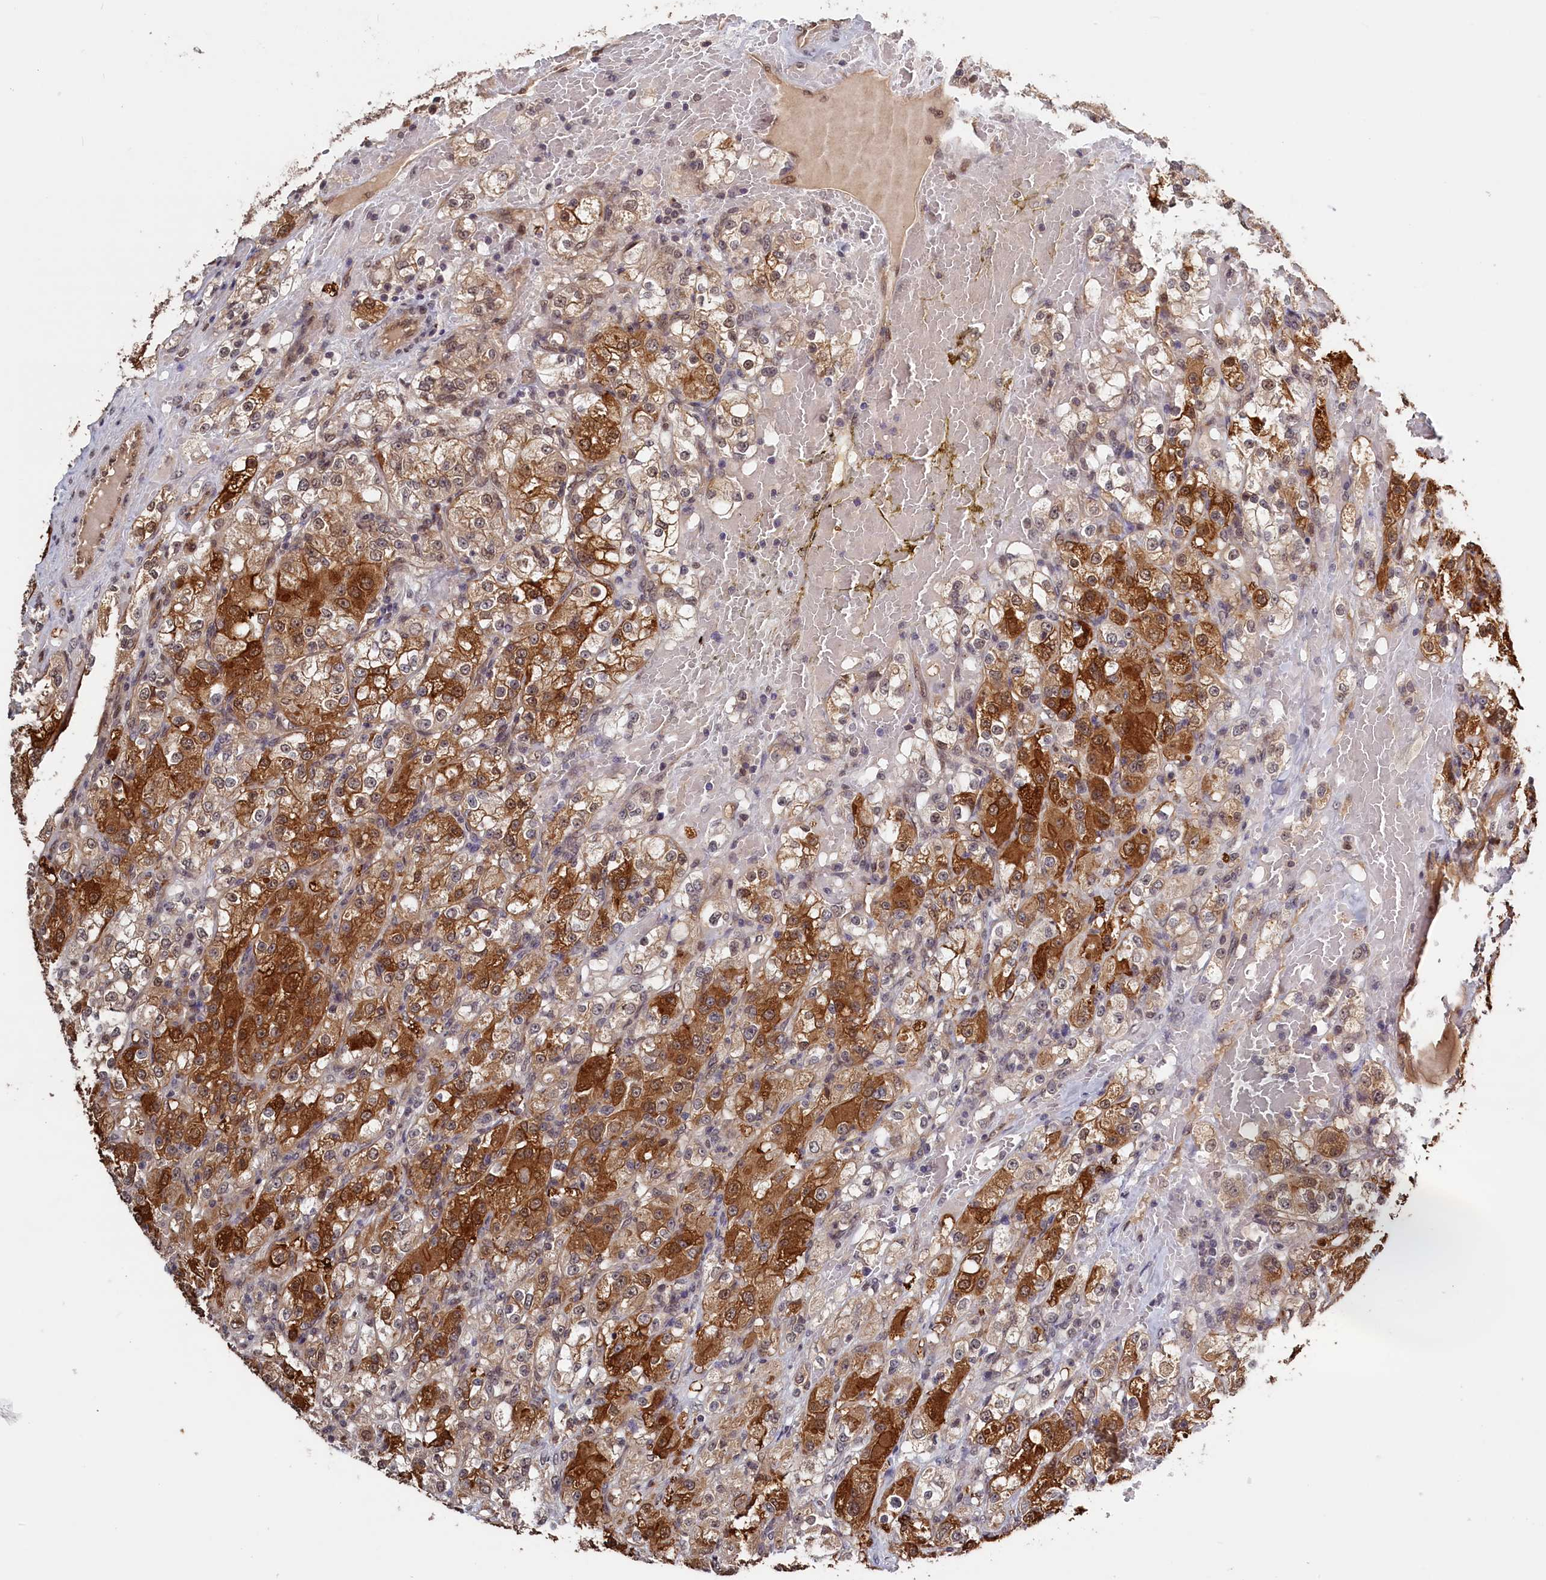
{"staining": {"intensity": "strong", "quantity": ">75%", "location": "cytoplasmic/membranous"}, "tissue": "renal cancer", "cell_type": "Tumor cells", "image_type": "cancer", "snomed": [{"axis": "morphology", "description": "Normal tissue, NOS"}, {"axis": "morphology", "description": "Adenocarcinoma, NOS"}, {"axis": "topography", "description": "Kidney"}], "caption": "High-magnification brightfield microscopy of renal cancer stained with DAB (3,3'-diaminobenzidine) (brown) and counterstained with hematoxylin (blue). tumor cells exhibit strong cytoplasmic/membranous positivity is appreciated in about>75% of cells.", "gene": "PLP2", "patient": {"sex": "male", "age": 61}}